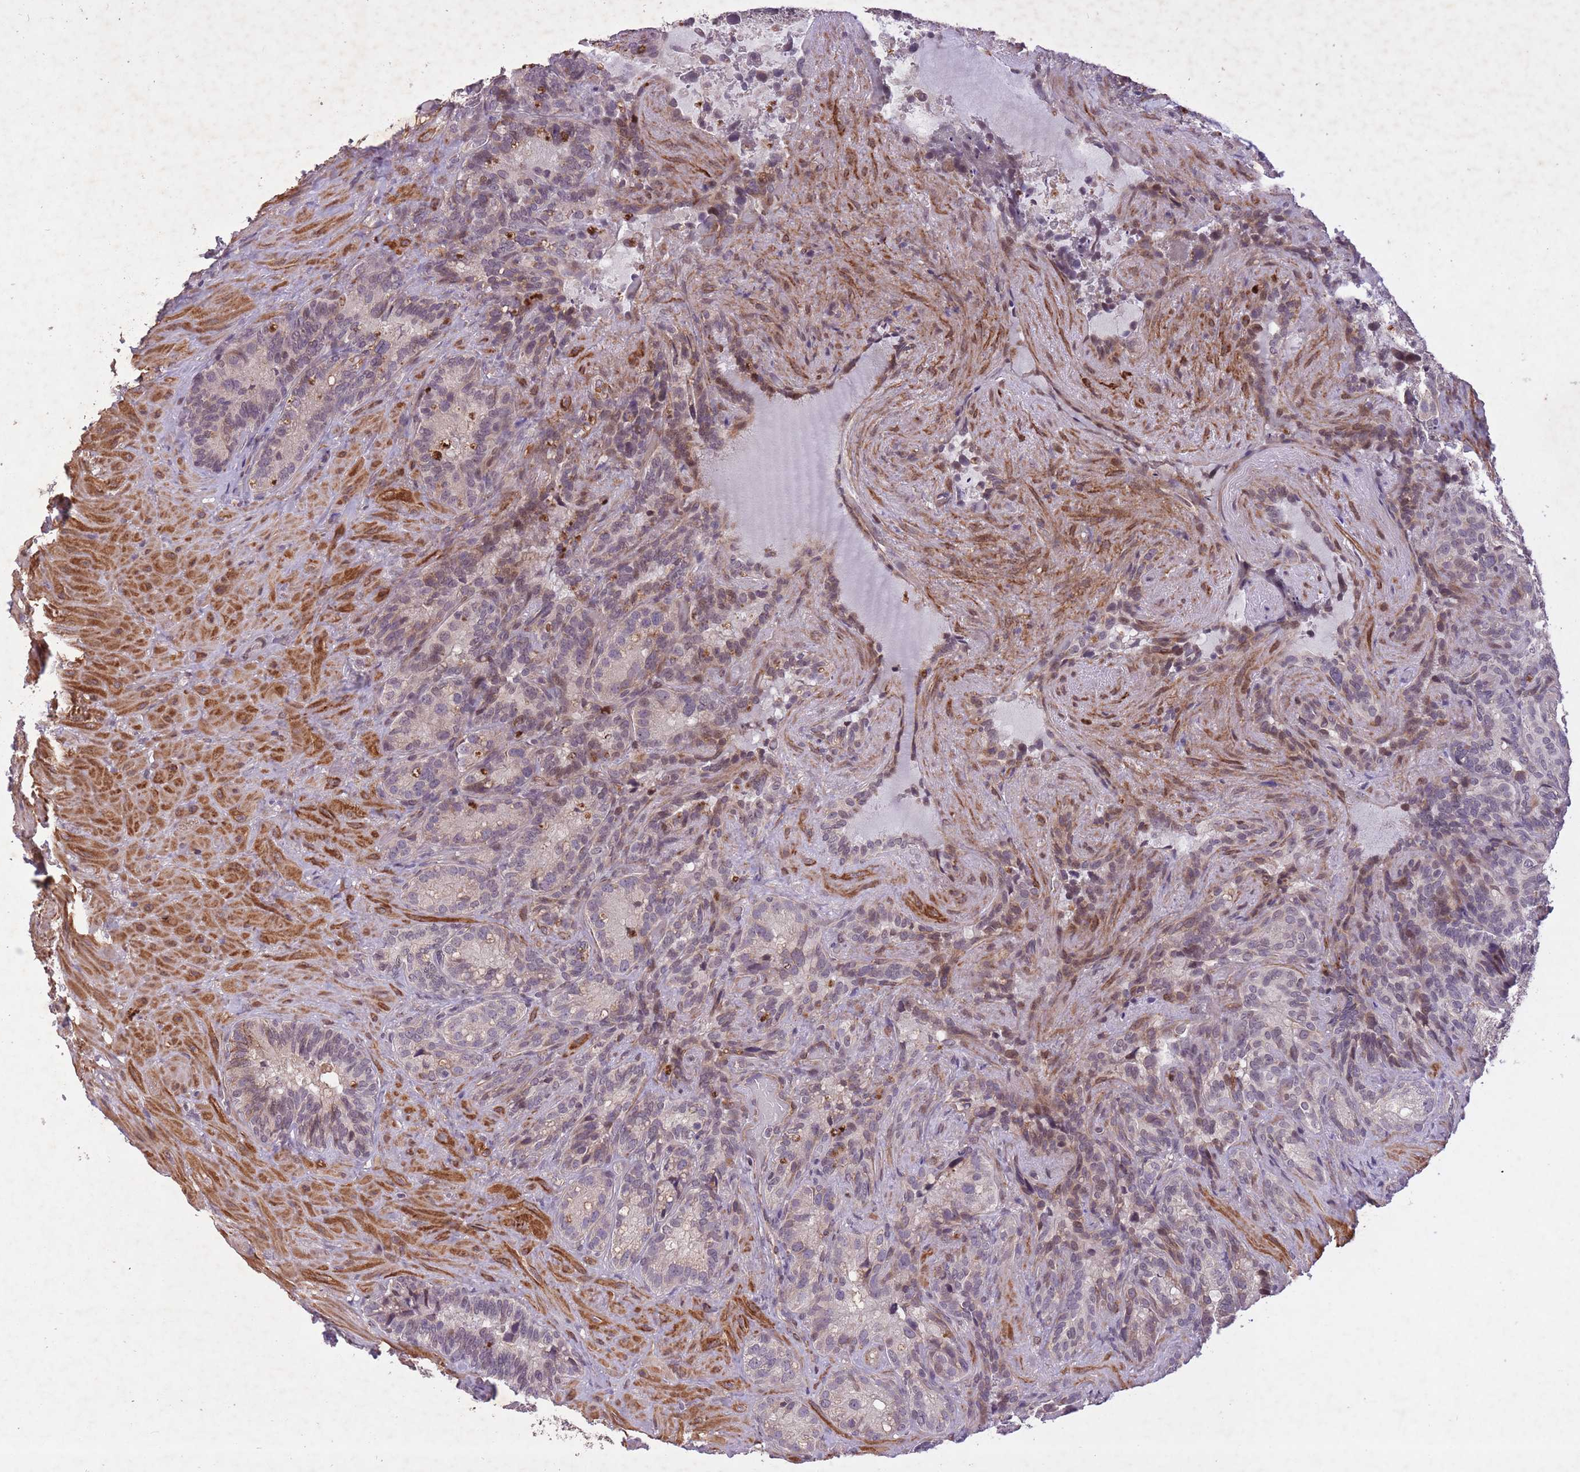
{"staining": {"intensity": "moderate", "quantity": "25%-75%", "location": "cytoplasmic/membranous,nuclear"}, "tissue": "seminal vesicle", "cell_type": "Glandular cells", "image_type": "normal", "snomed": [{"axis": "morphology", "description": "Normal tissue, NOS"}, {"axis": "topography", "description": "Seminal veicle"}], "caption": "Brown immunohistochemical staining in unremarkable human seminal vesicle demonstrates moderate cytoplasmic/membranous,nuclear expression in approximately 25%-75% of glandular cells. The staining was performed using DAB (3,3'-diaminobenzidine) to visualize the protein expression in brown, while the nuclei were stained in blue with hematoxylin (Magnification: 20x).", "gene": "CBX6", "patient": {"sex": "male", "age": 62}}